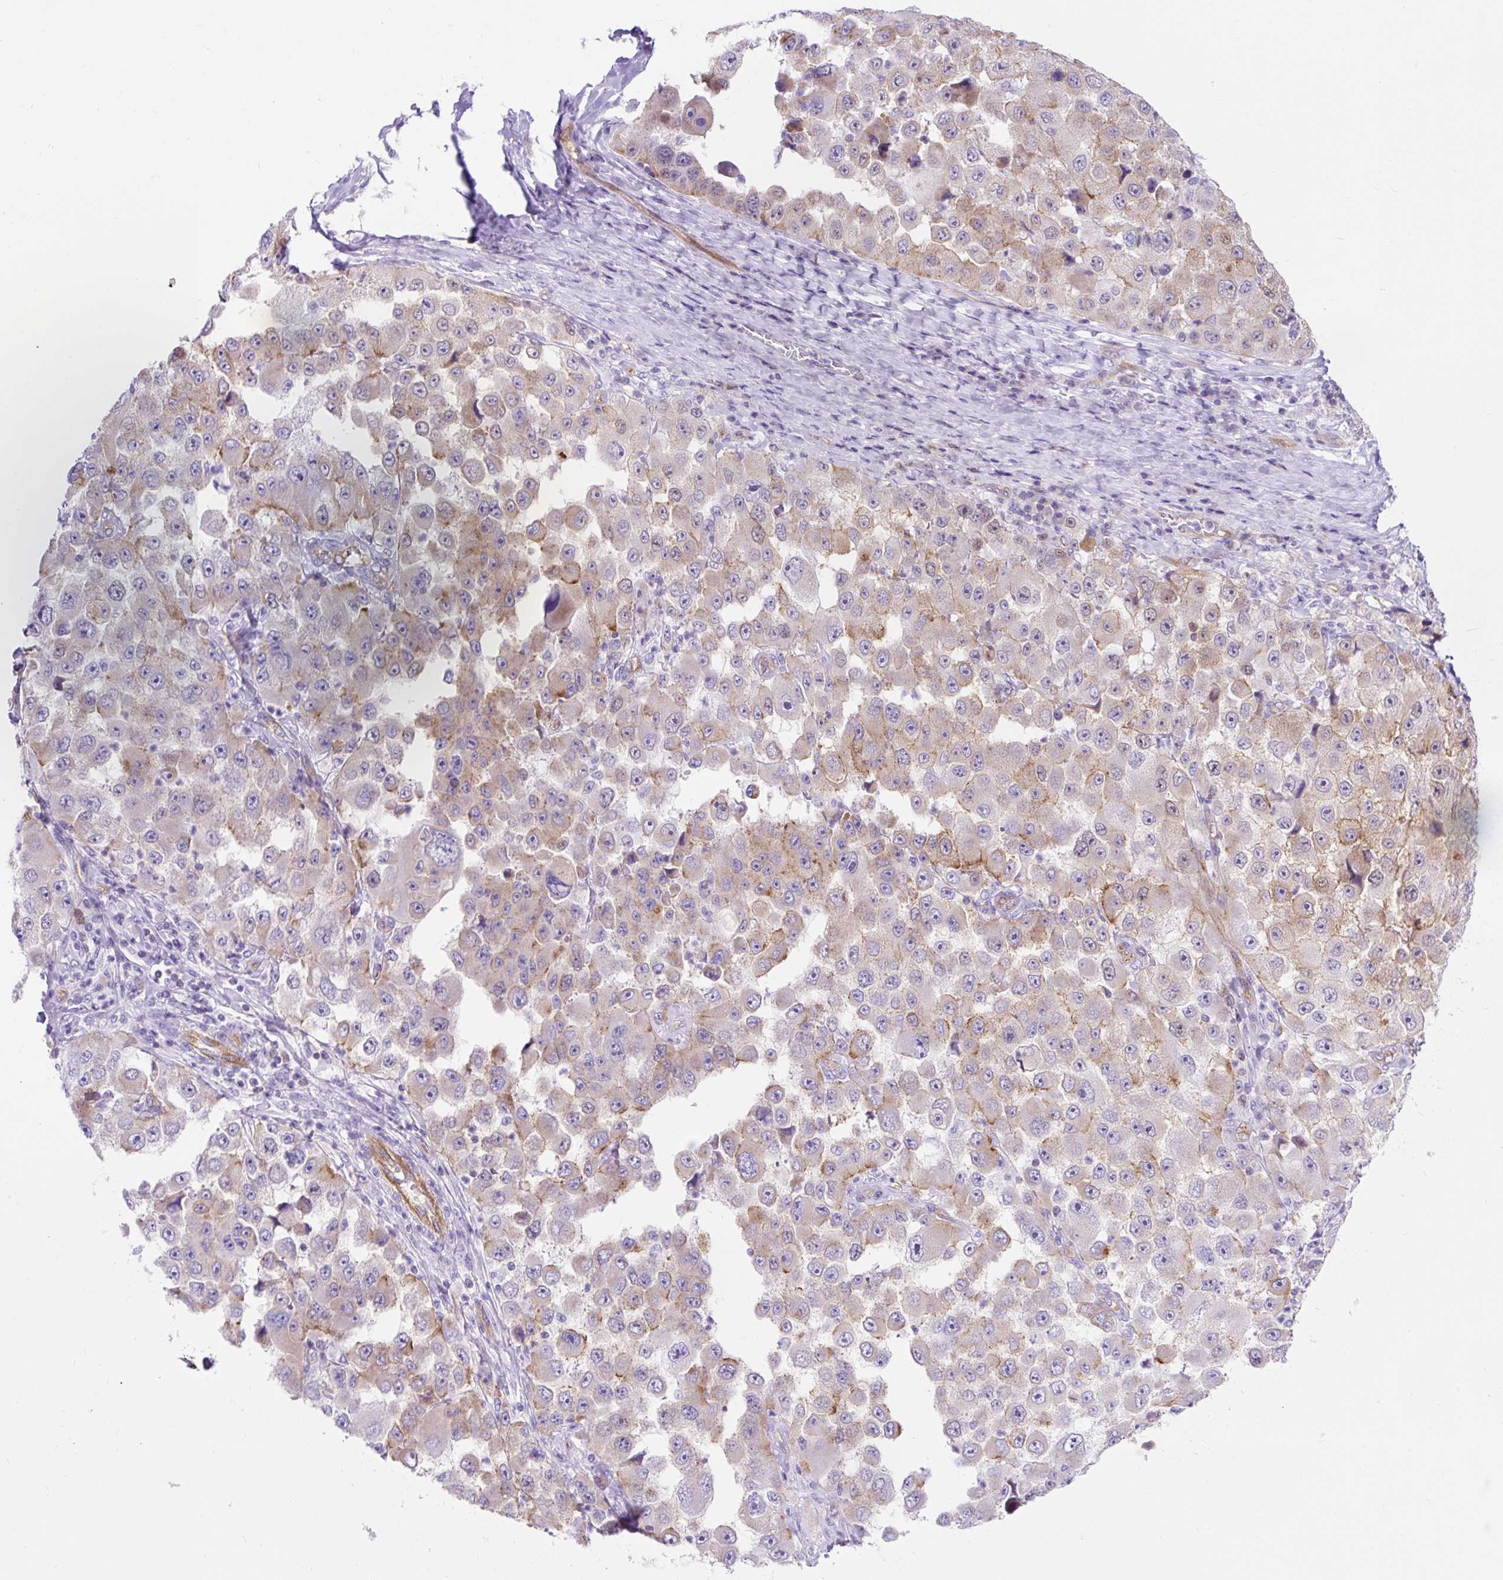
{"staining": {"intensity": "negative", "quantity": "none", "location": "none"}, "tissue": "melanoma", "cell_type": "Tumor cells", "image_type": "cancer", "snomed": [{"axis": "morphology", "description": "Malignant melanoma, Metastatic site"}, {"axis": "topography", "description": "Lymph node"}], "caption": "Tumor cells show no significant protein positivity in melanoma. (Immunohistochemistry (ihc), brightfield microscopy, high magnification).", "gene": "HIP1R", "patient": {"sex": "male", "age": 62}}